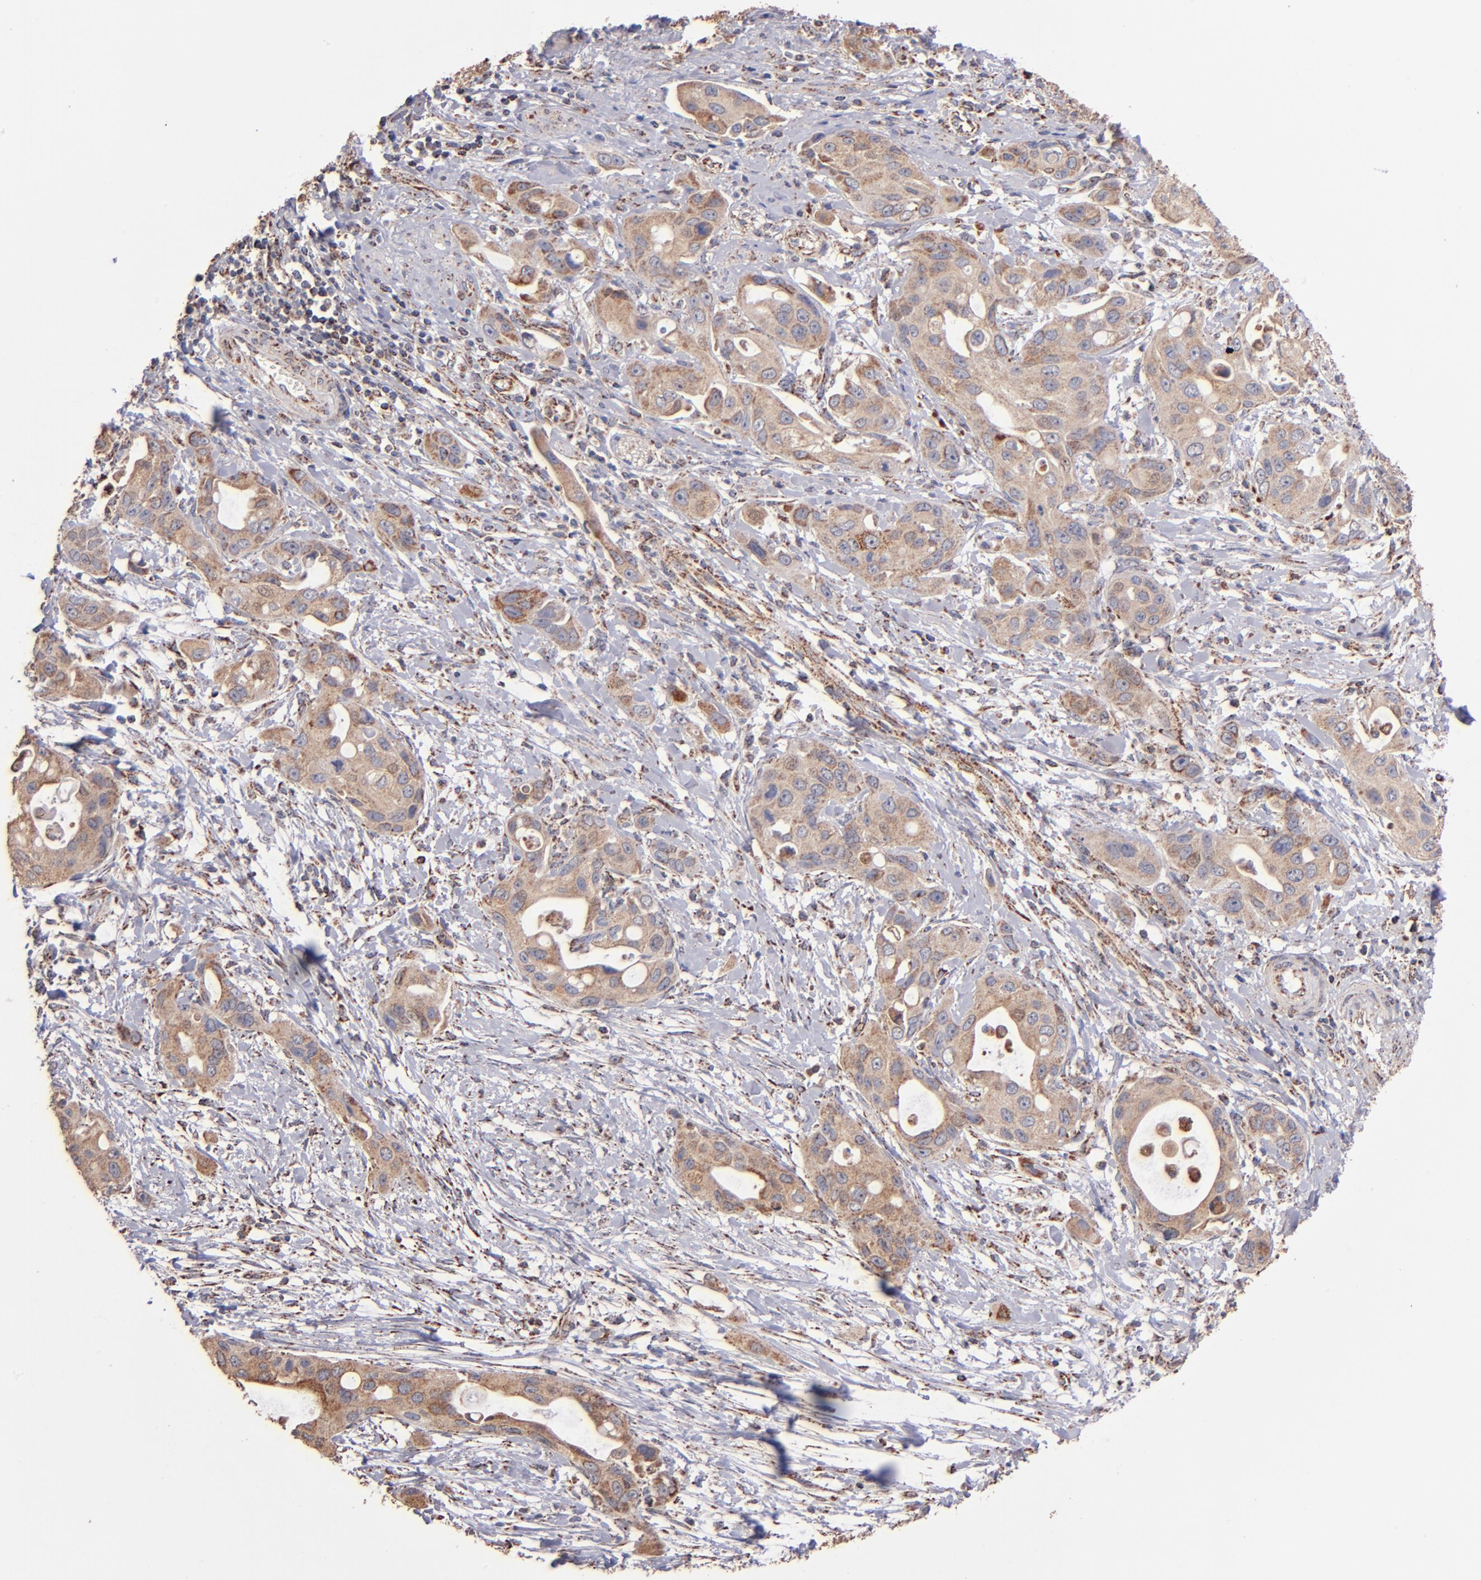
{"staining": {"intensity": "weak", "quantity": ">75%", "location": "cytoplasmic/membranous"}, "tissue": "pancreatic cancer", "cell_type": "Tumor cells", "image_type": "cancer", "snomed": [{"axis": "morphology", "description": "Adenocarcinoma, NOS"}, {"axis": "topography", "description": "Pancreas"}], "caption": "Approximately >75% of tumor cells in human adenocarcinoma (pancreatic) reveal weak cytoplasmic/membranous protein staining as visualized by brown immunohistochemical staining.", "gene": "DLST", "patient": {"sex": "female", "age": 60}}